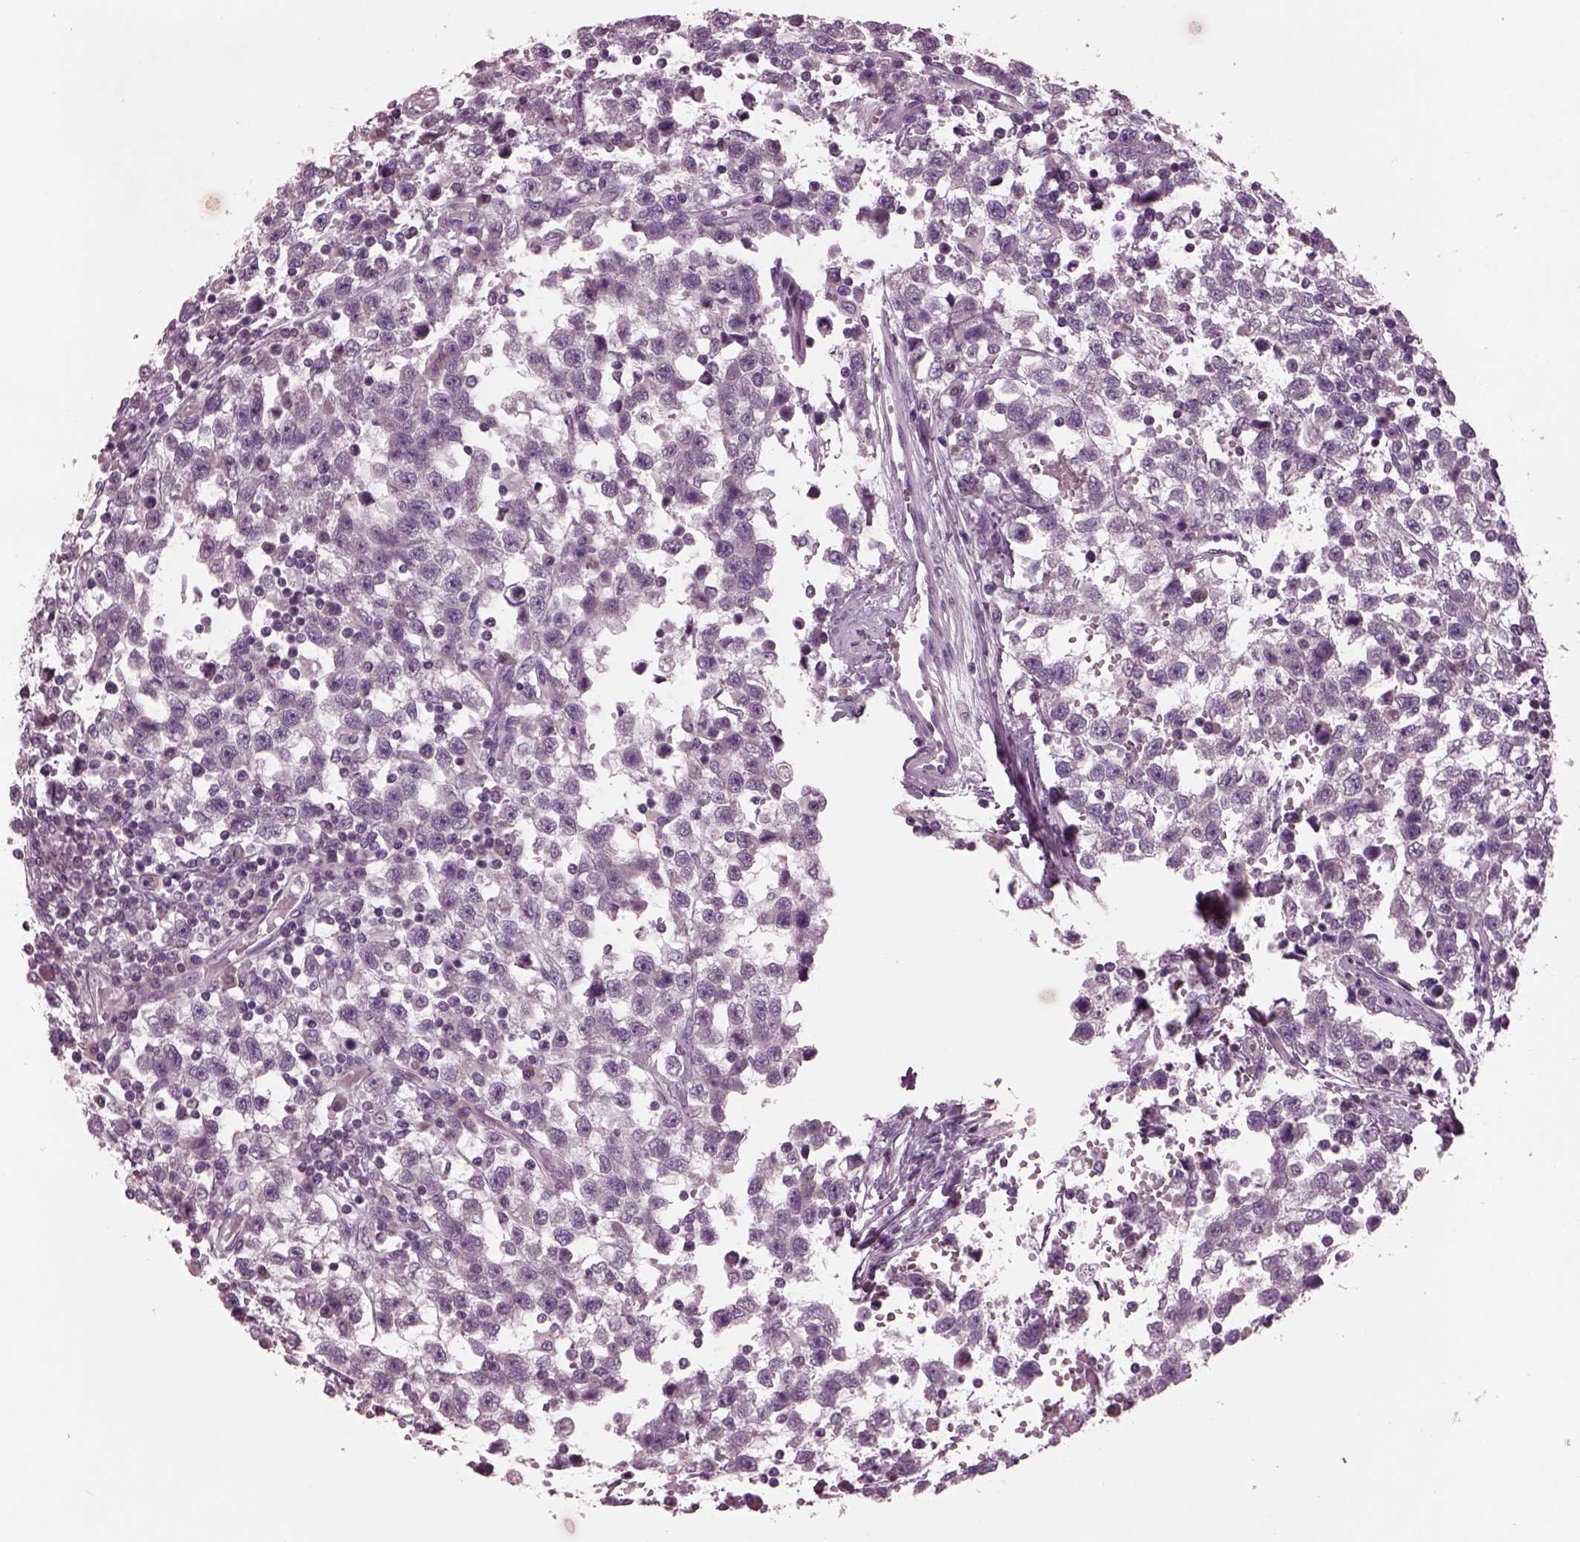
{"staining": {"intensity": "negative", "quantity": "none", "location": "none"}, "tissue": "testis cancer", "cell_type": "Tumor cells", "image_type": "cancer", "snomed": [{"axis": "morphology", "description": "Seminoma, NOS"}, {"axis": "topography", "description": "Testis"}], "caption": "IHC histopathology image of neoplastic tissue: testis cancer (seminoma) stained with DAB reveals no significant protein positivity in tumor cells. (Brightfield microscopy of DAB immunohistochemistry (IHC) at high magnification).", "gene": "AP4M1", "patient": {"sex": "male", "age": 34}}